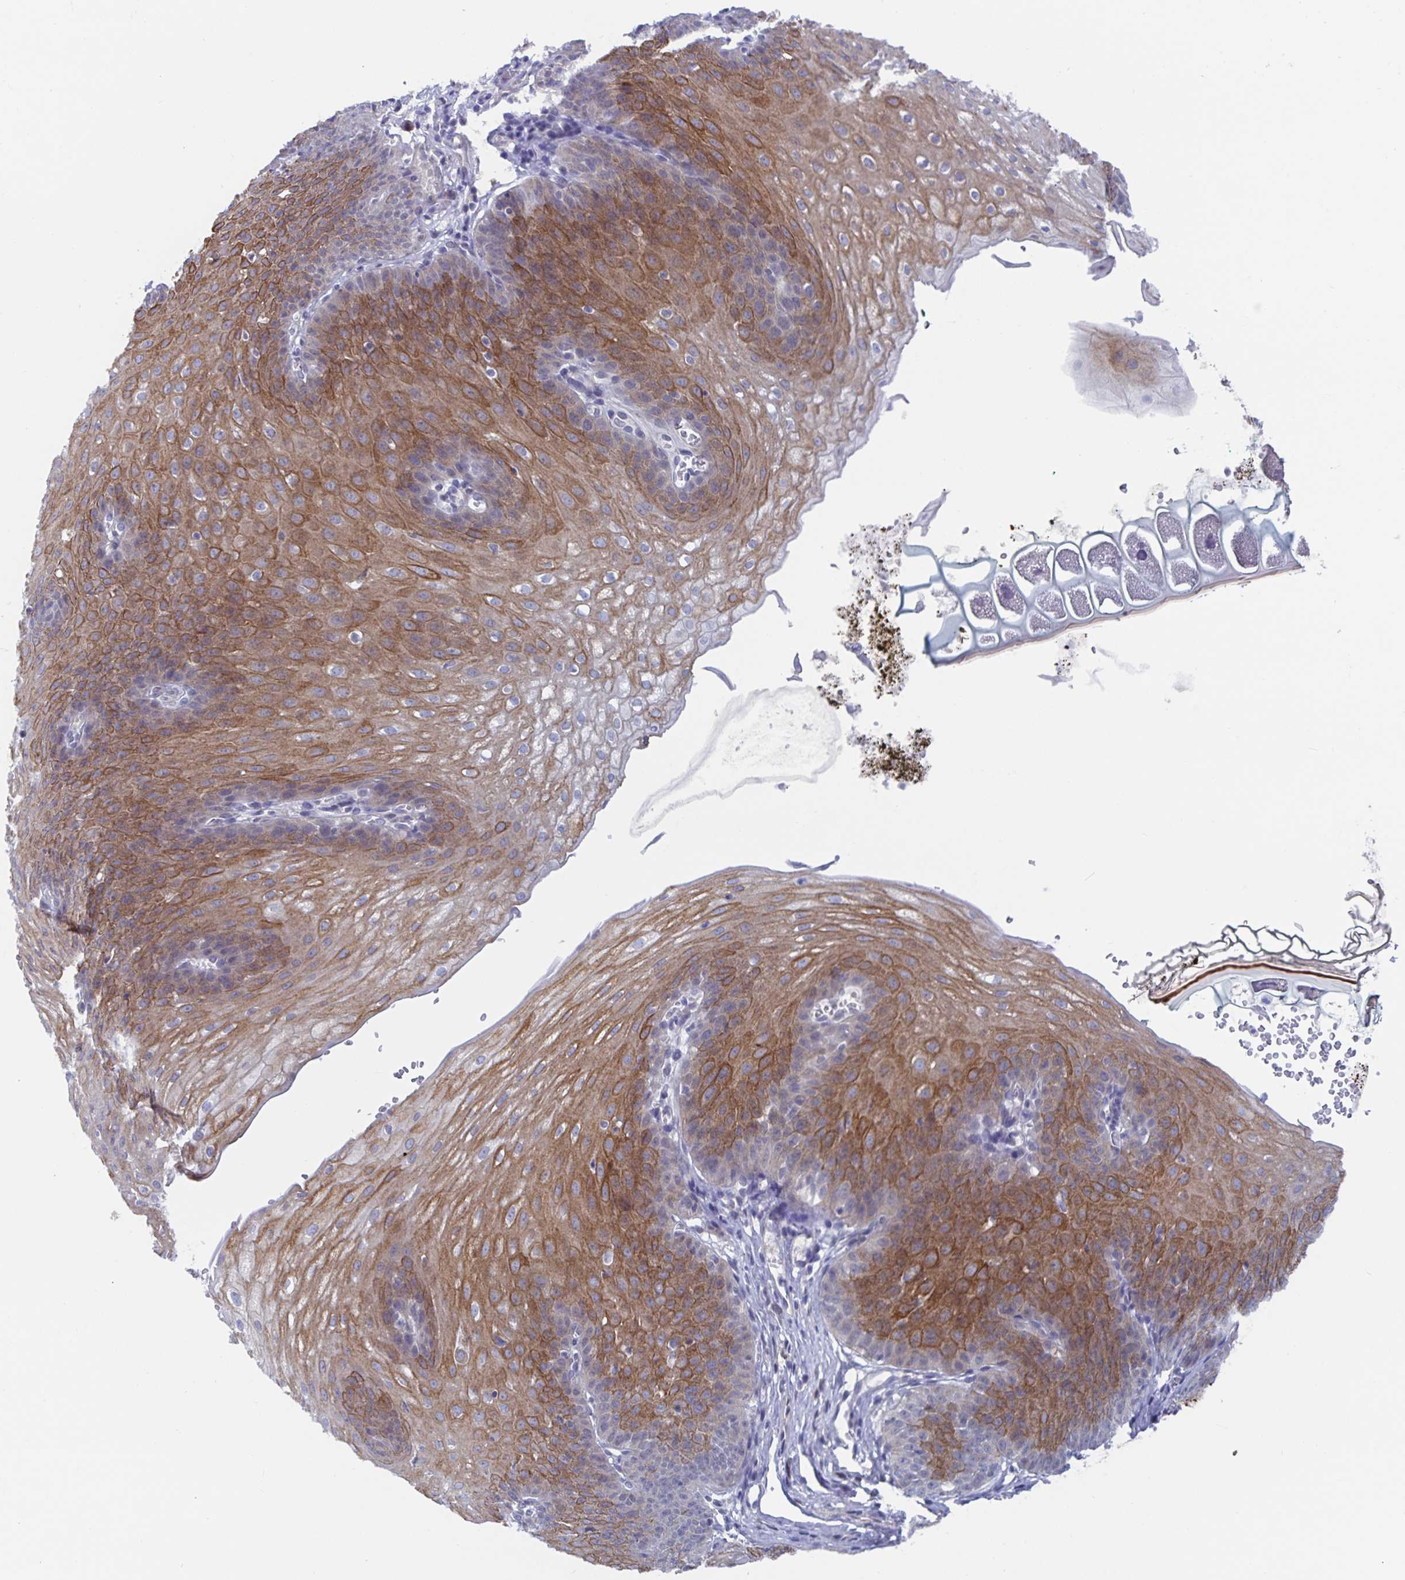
{"staining": {"intensity": "moderate", "quantity": "25%-75%", "location": "cytoplasmic/membranous"}, "tissue": "esophagus", "cell_type": "Squamous epithelial cells", "image_type": "normal", "snomed": [{"axis": "morphology", "description": "Normal tissue, NOS"}, {"axis": "topography", "description": "Esophagus"}], "caption": "Protein staining displays moderate cytoplasmic/membranous positivity in about 25%-75% of squamous epithelial cells in unremarkable esophagus.", "gene": "ZIK1", "patient": {"sex": "male", "age": 71}}